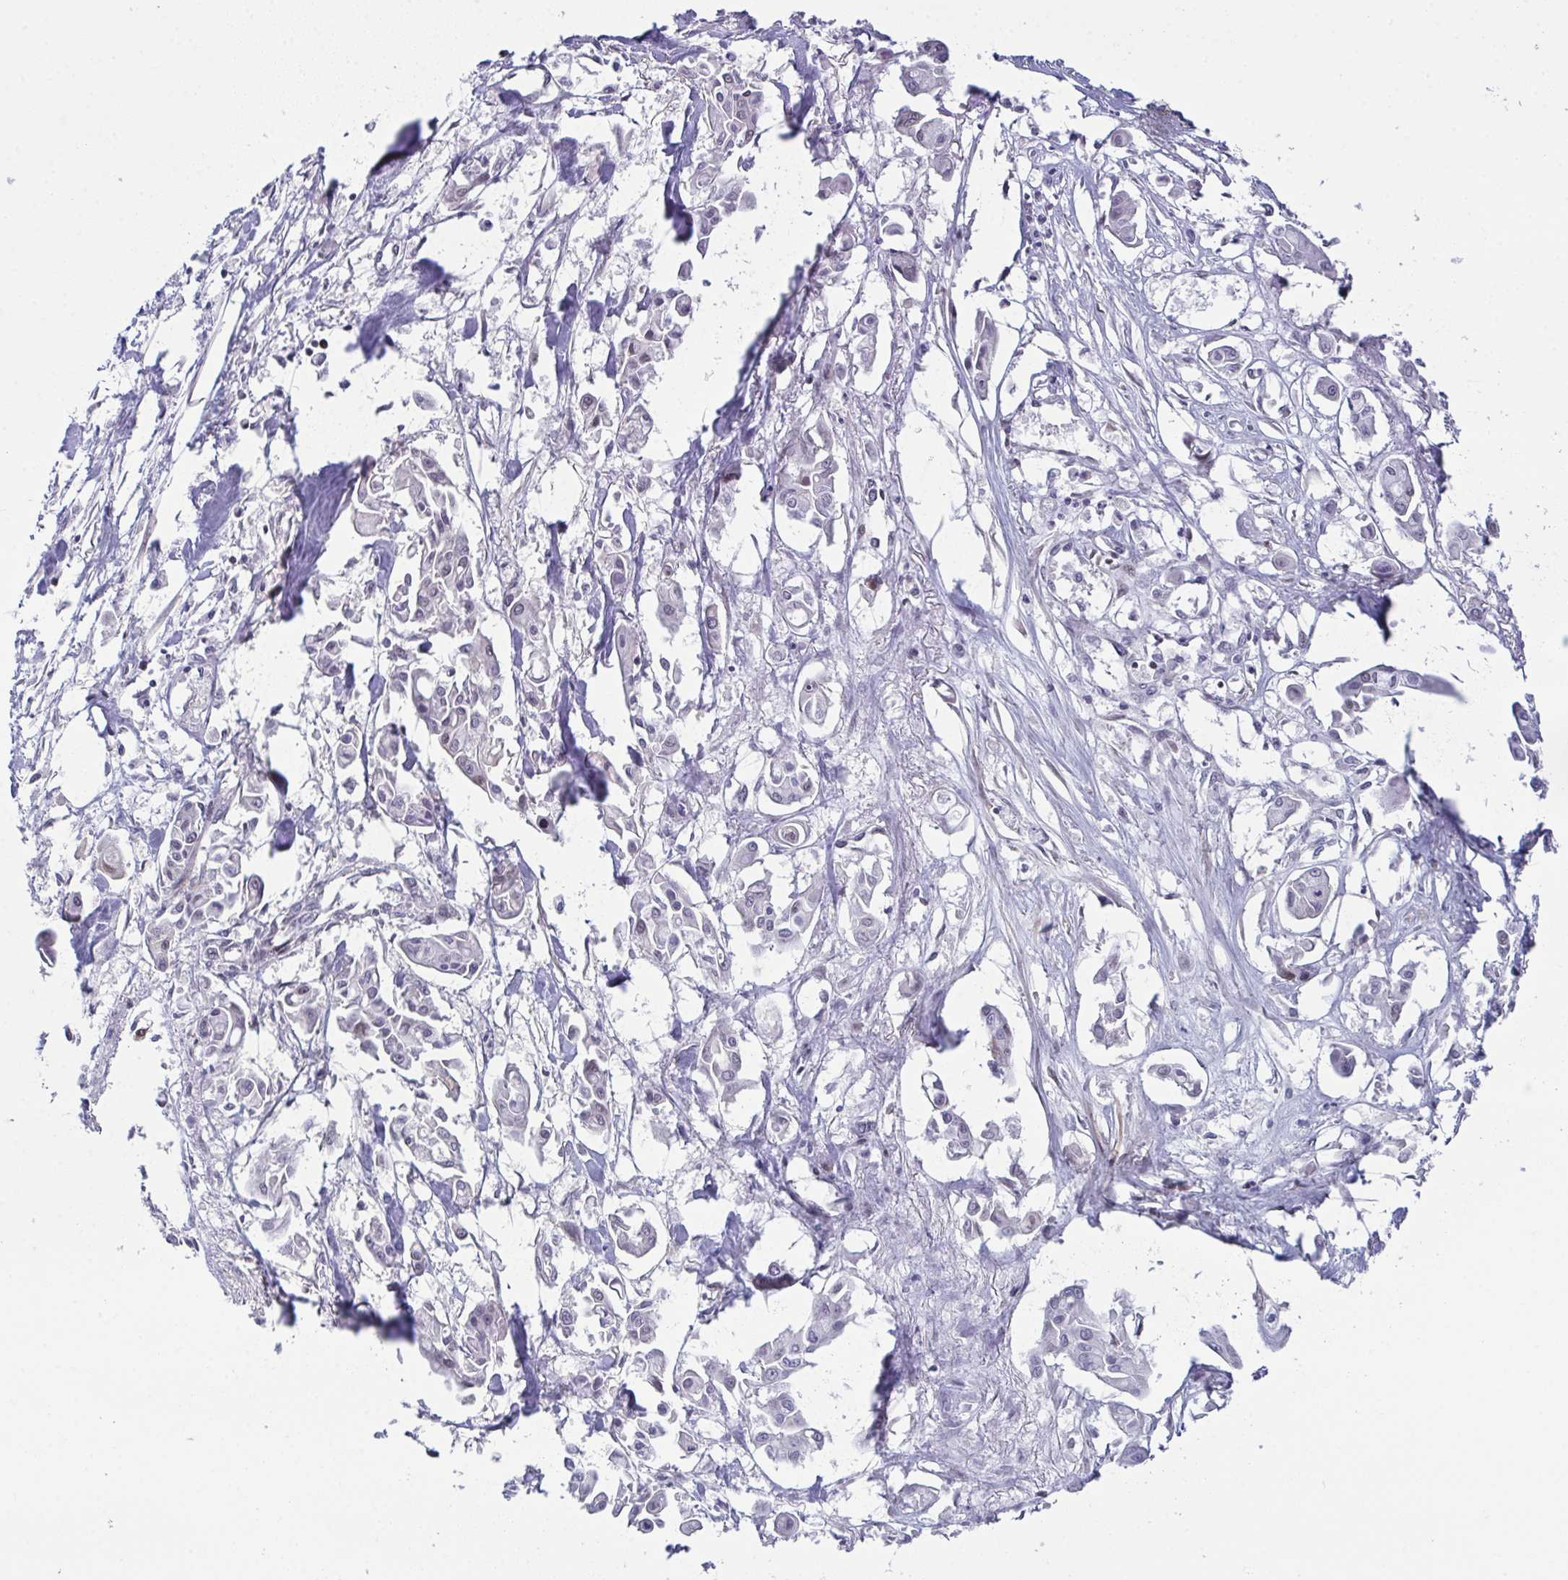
{"staining": {"intensity": "negative", "quantity": "none", "location": "none"}, "tissue": "pancreatic cancer", "cell_type": "Tumor cells", "image_type": "cancer", "snomed": [{"axis": "morphology", "description": "Adenocarcinoma, NOS"}, {"axis": "topography", "description": "Pancreas"}], "caption": "Tumor cells show no significant staining in adenocarcinoma (pancreatic). (Immunohistochemistry, brightfield microscopy, high magnification).", "gene": "DNAJB1", "patient": {"sex": "male", "age": 61}}